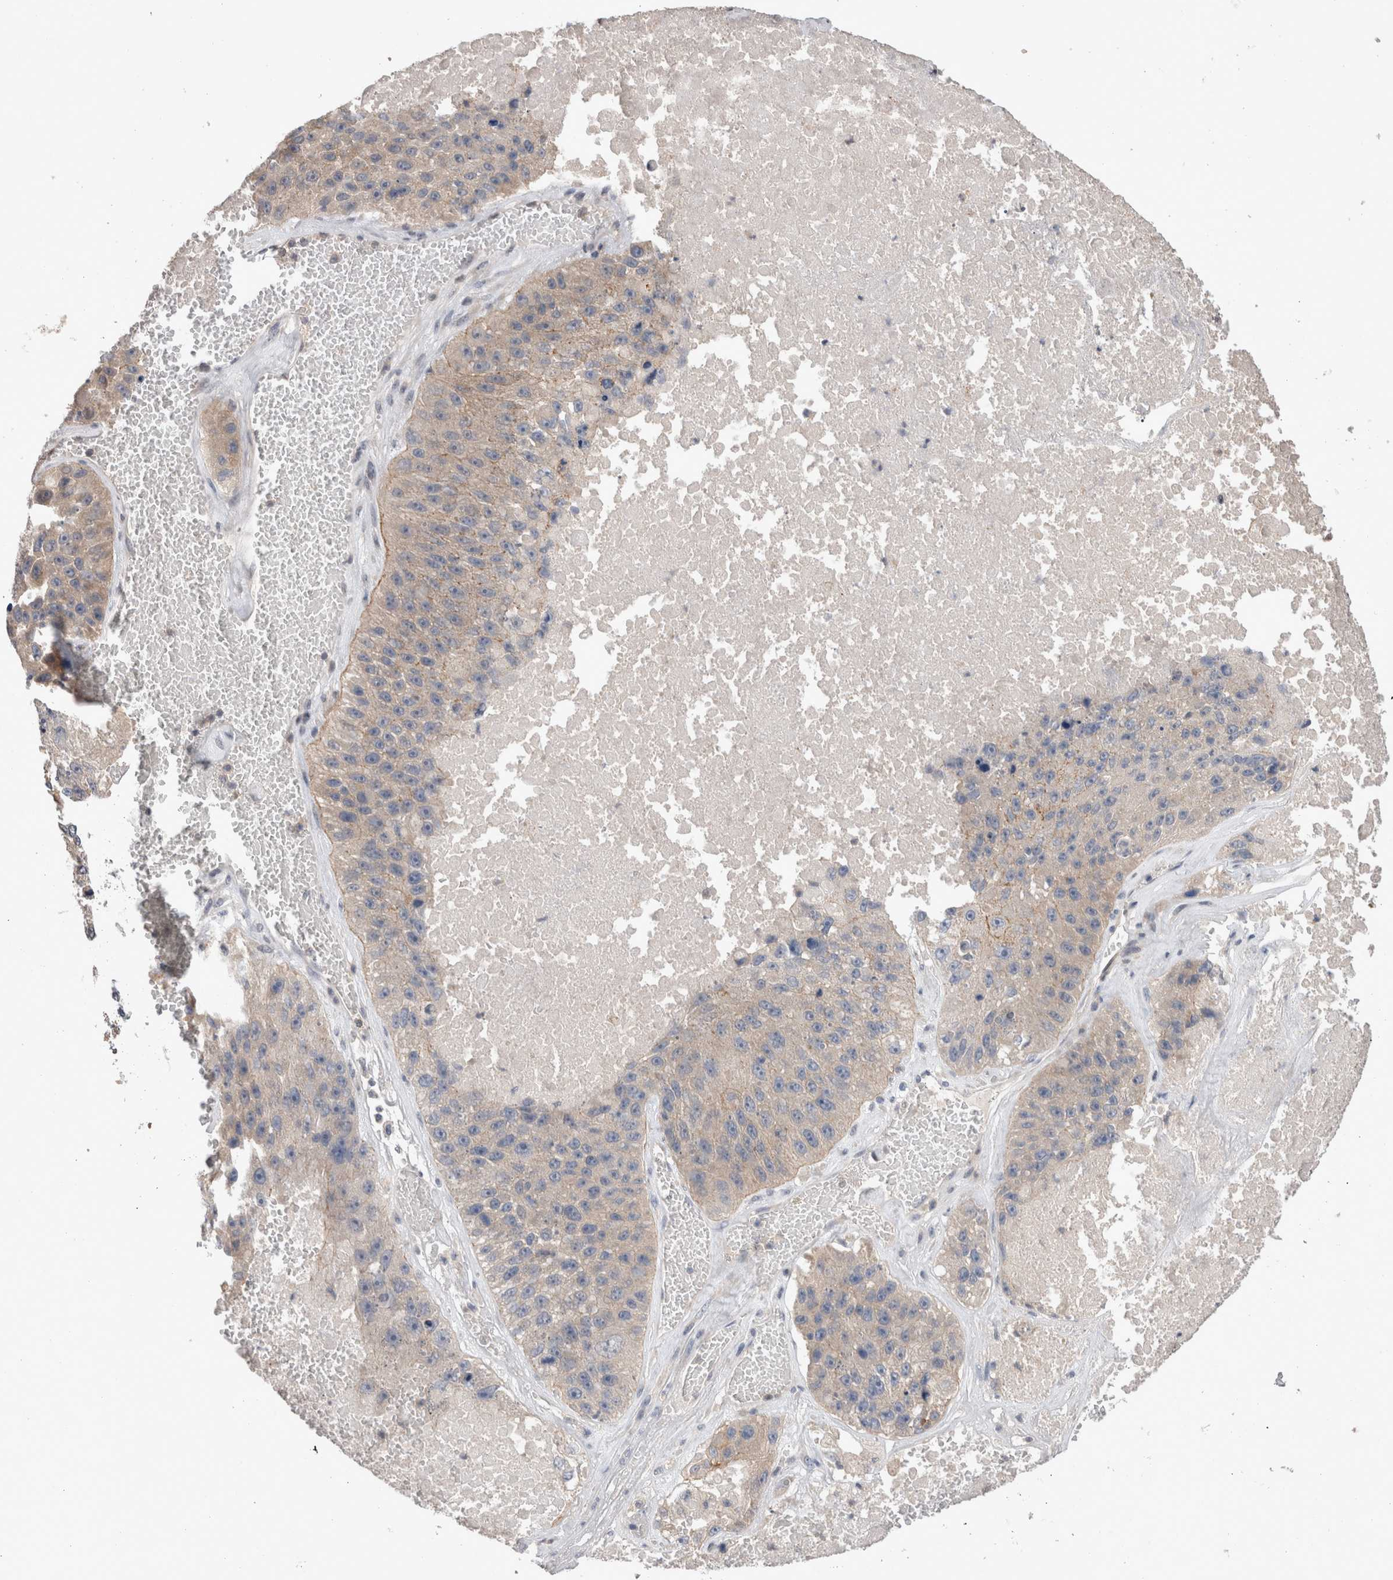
{"staining": {"intensity": "weak", "quantity": "<25%", "location": "cytoplasmic/membranous"}, "tissue": "lung cancer", "cell_type": "Tumor cells", "image_type": "cancer", "snomed": [{"axis": "morphology", "description": "Squamous cell carcinoma, NOS"}, {"axis": "topography", "description": "Lung"}], "caption": "An IHC histopathology image of lung cancer is shown. There is no staining in tumor cells of lung cancer.", "gene": "OTOR", "patient": {"sex": "male", "age": 61}}